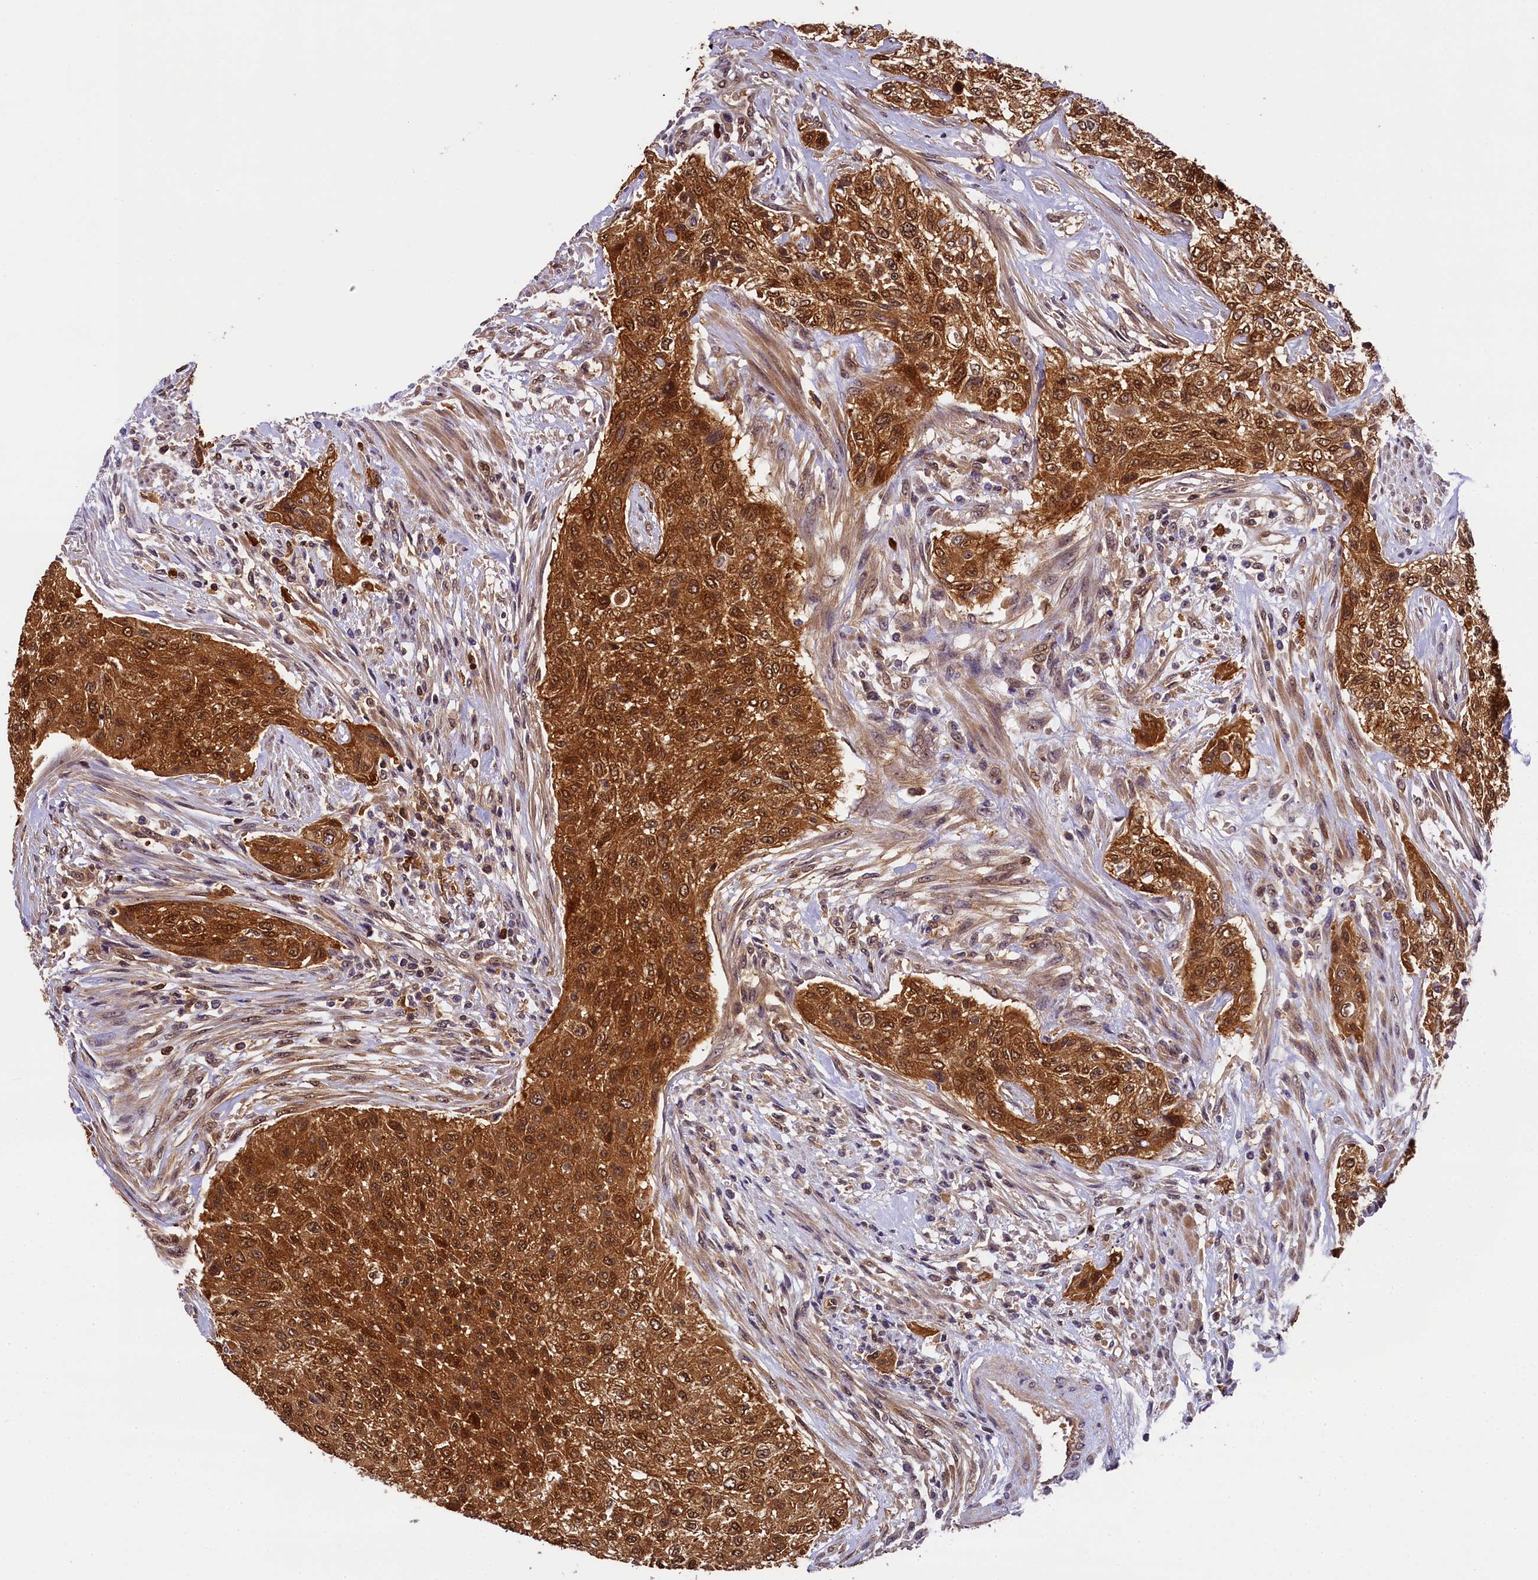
{"staining": {"intensity": "strong", "quantity": ">75%", "location": "cytoplasmic/membranous,nuclear"}, "tissue": "urothelial cancer", "cell_type": "Tumor cells", "image_type": "cancer", "snomed": [{"axis": "morphology", "description": "Normal tissue, NOS"}, {"axis": "morphology", "description": "Urothelial carcinoma, NOS"}, {"axis": "topography", "description": "Urinary bladder"}, {"axis": "topography", "description": "Peripheral nerve tissue"}], "caption": "Transitional cell carcinoma stained for a protein demonstrates strong cytoplasmic/membranous and nuclear positivity in tumor cells.", "gene": "EIF6", "patient": {"sex": "male", "age": 35}}